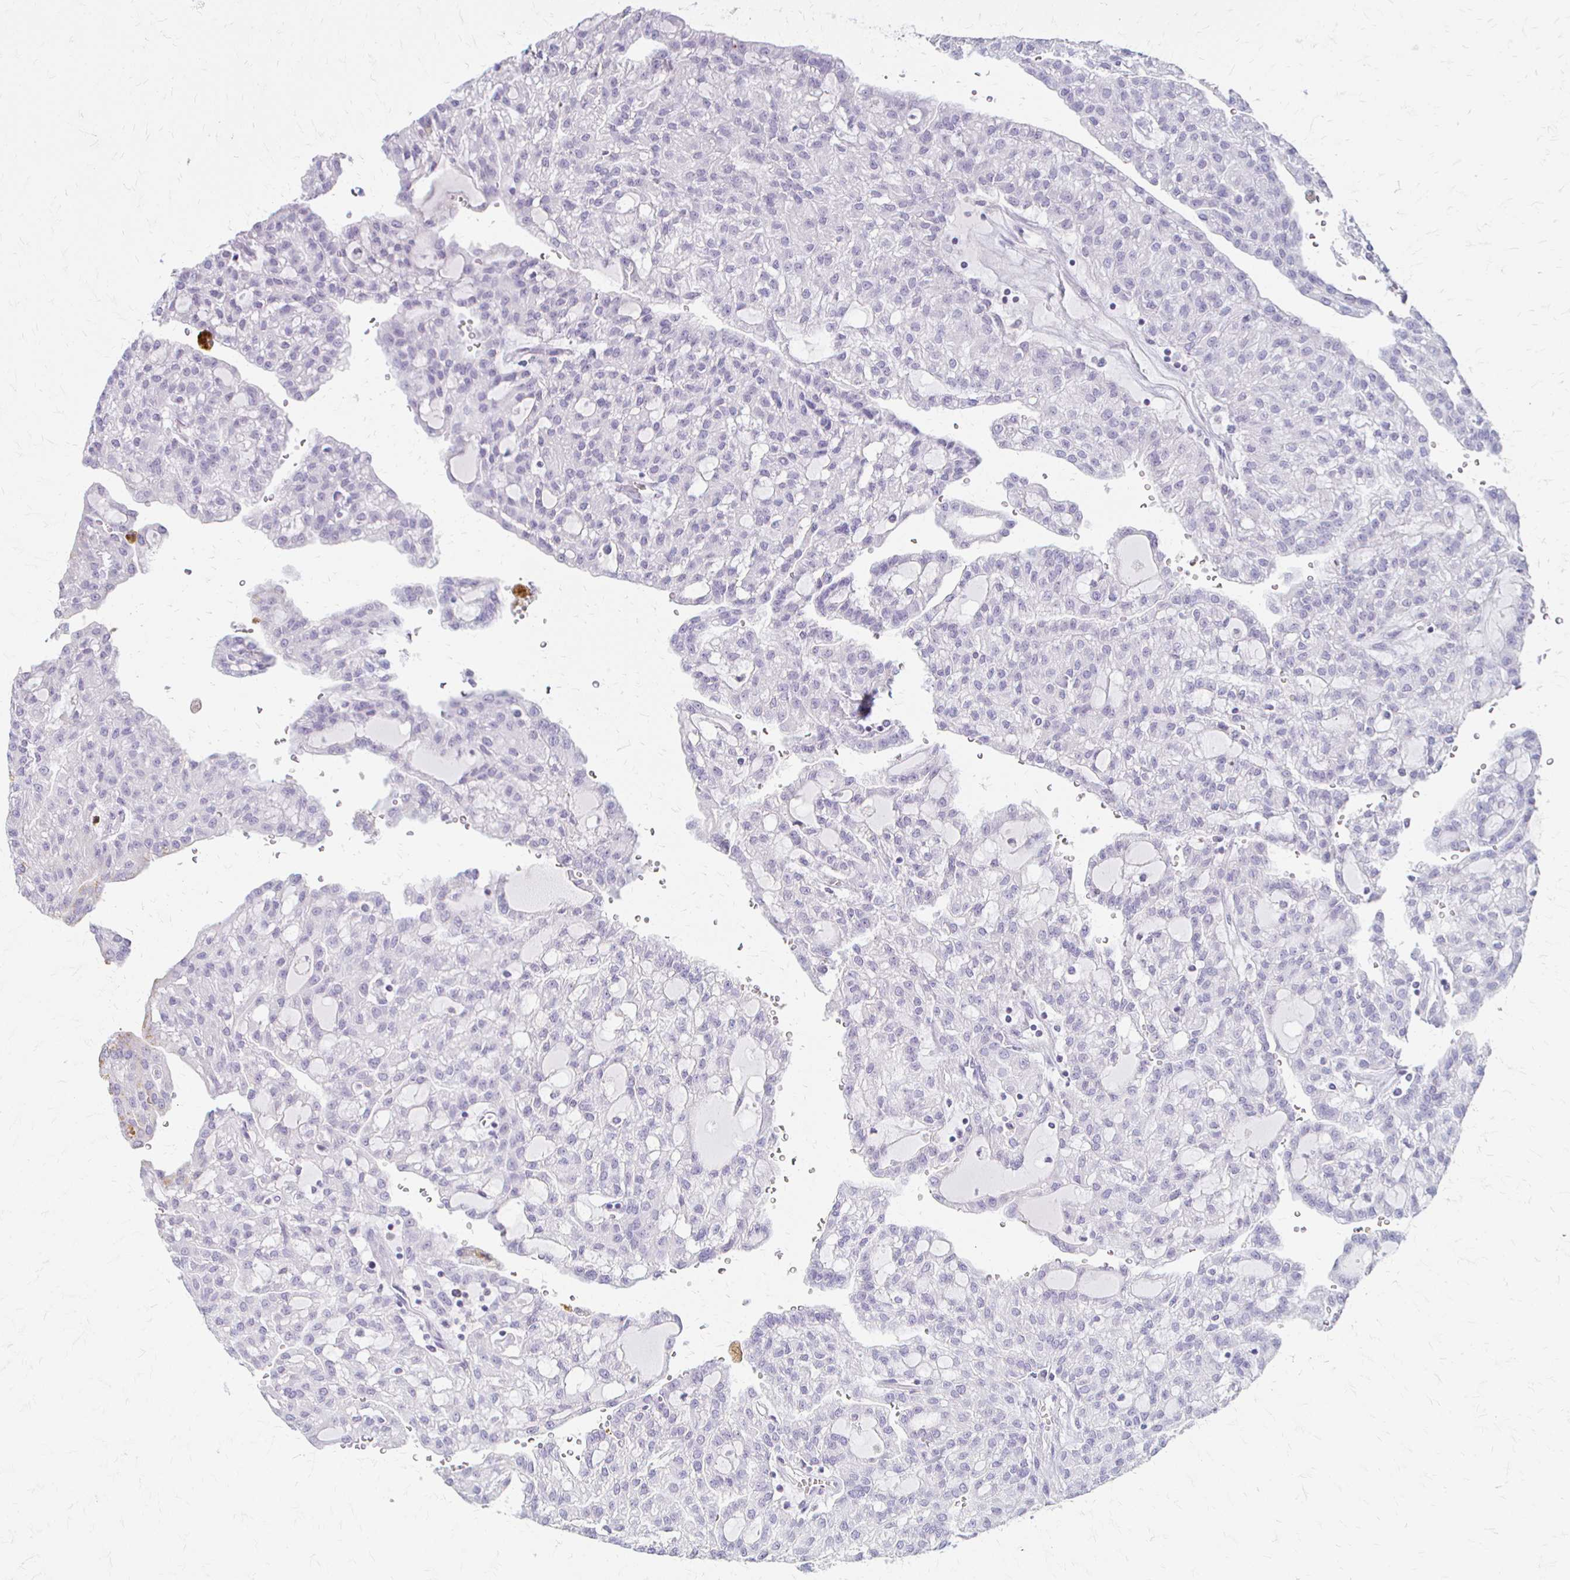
{"staining": {"intensity": "negative", "quantity": "none", "location": "none"}, "tissue": "renal cancer", "cell_type": "Tumor cells", "image_type": "cancer", "snomed": [{"axis": "morphology", "description": "Adenocarcinoma, NOS"}, {"axis": "topography", "description": "Kidney"}], "caption": "This is an immunohistochemistry (IHC) image of human renal cancer. There is no positivity in tumor cells.", "gene": "ACP5", "patient": {"sex": "male", "age": 63}}